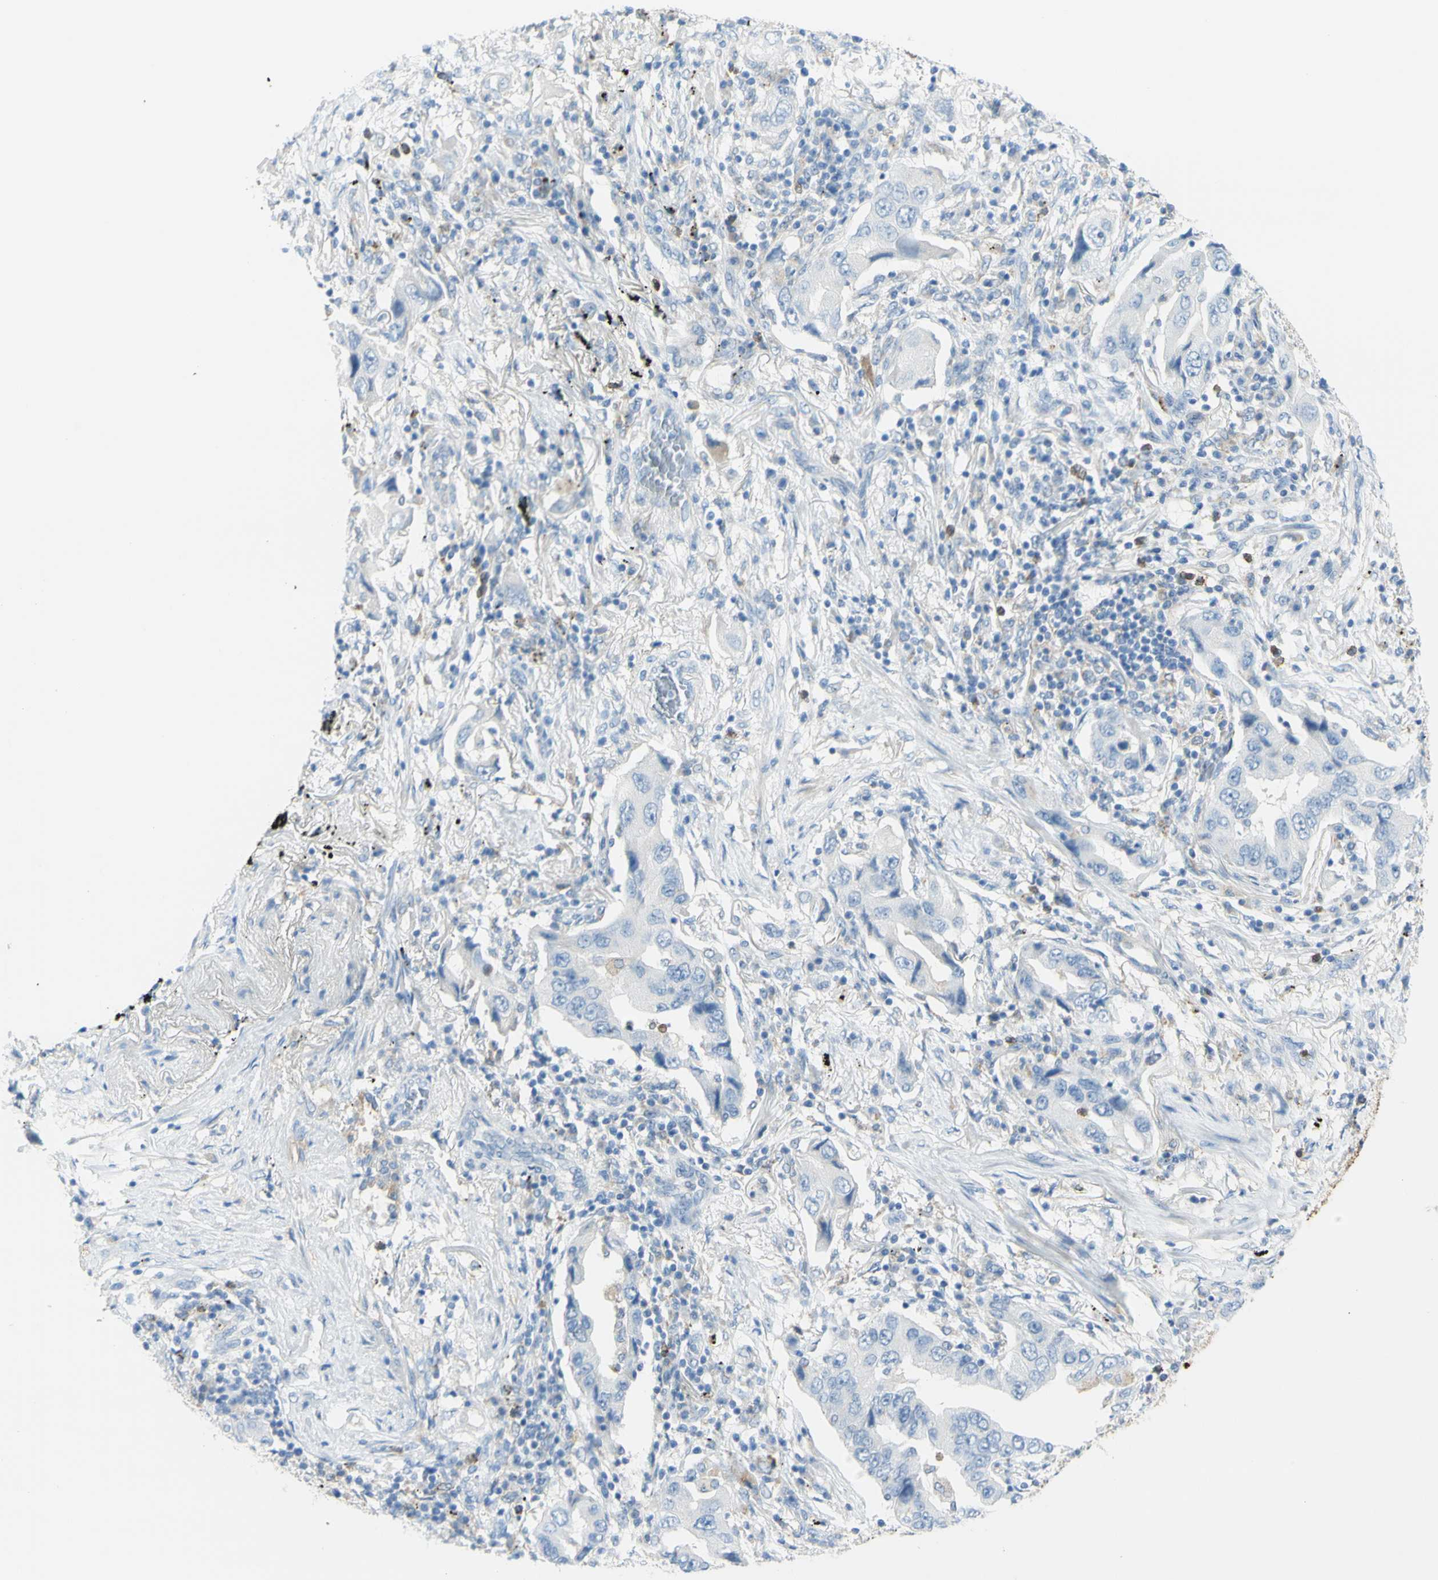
{"staining": {"intensity": "negative", "quantity": "none", "location": "none"}, "tissue": "lung cancer", "cell_type": "Tumor cells", "image_type": "cancer", "snomed": [{"axis": "morphology", "description": "Adenocarcinoma, NOS"}, {"axis": "topography", "description": "Lung"}], "caption": "Tumor cells are negative for protein expression in human lung cancer.", "gene": "TSPAN1", "patient": {"sex": "female", "age": 65}}